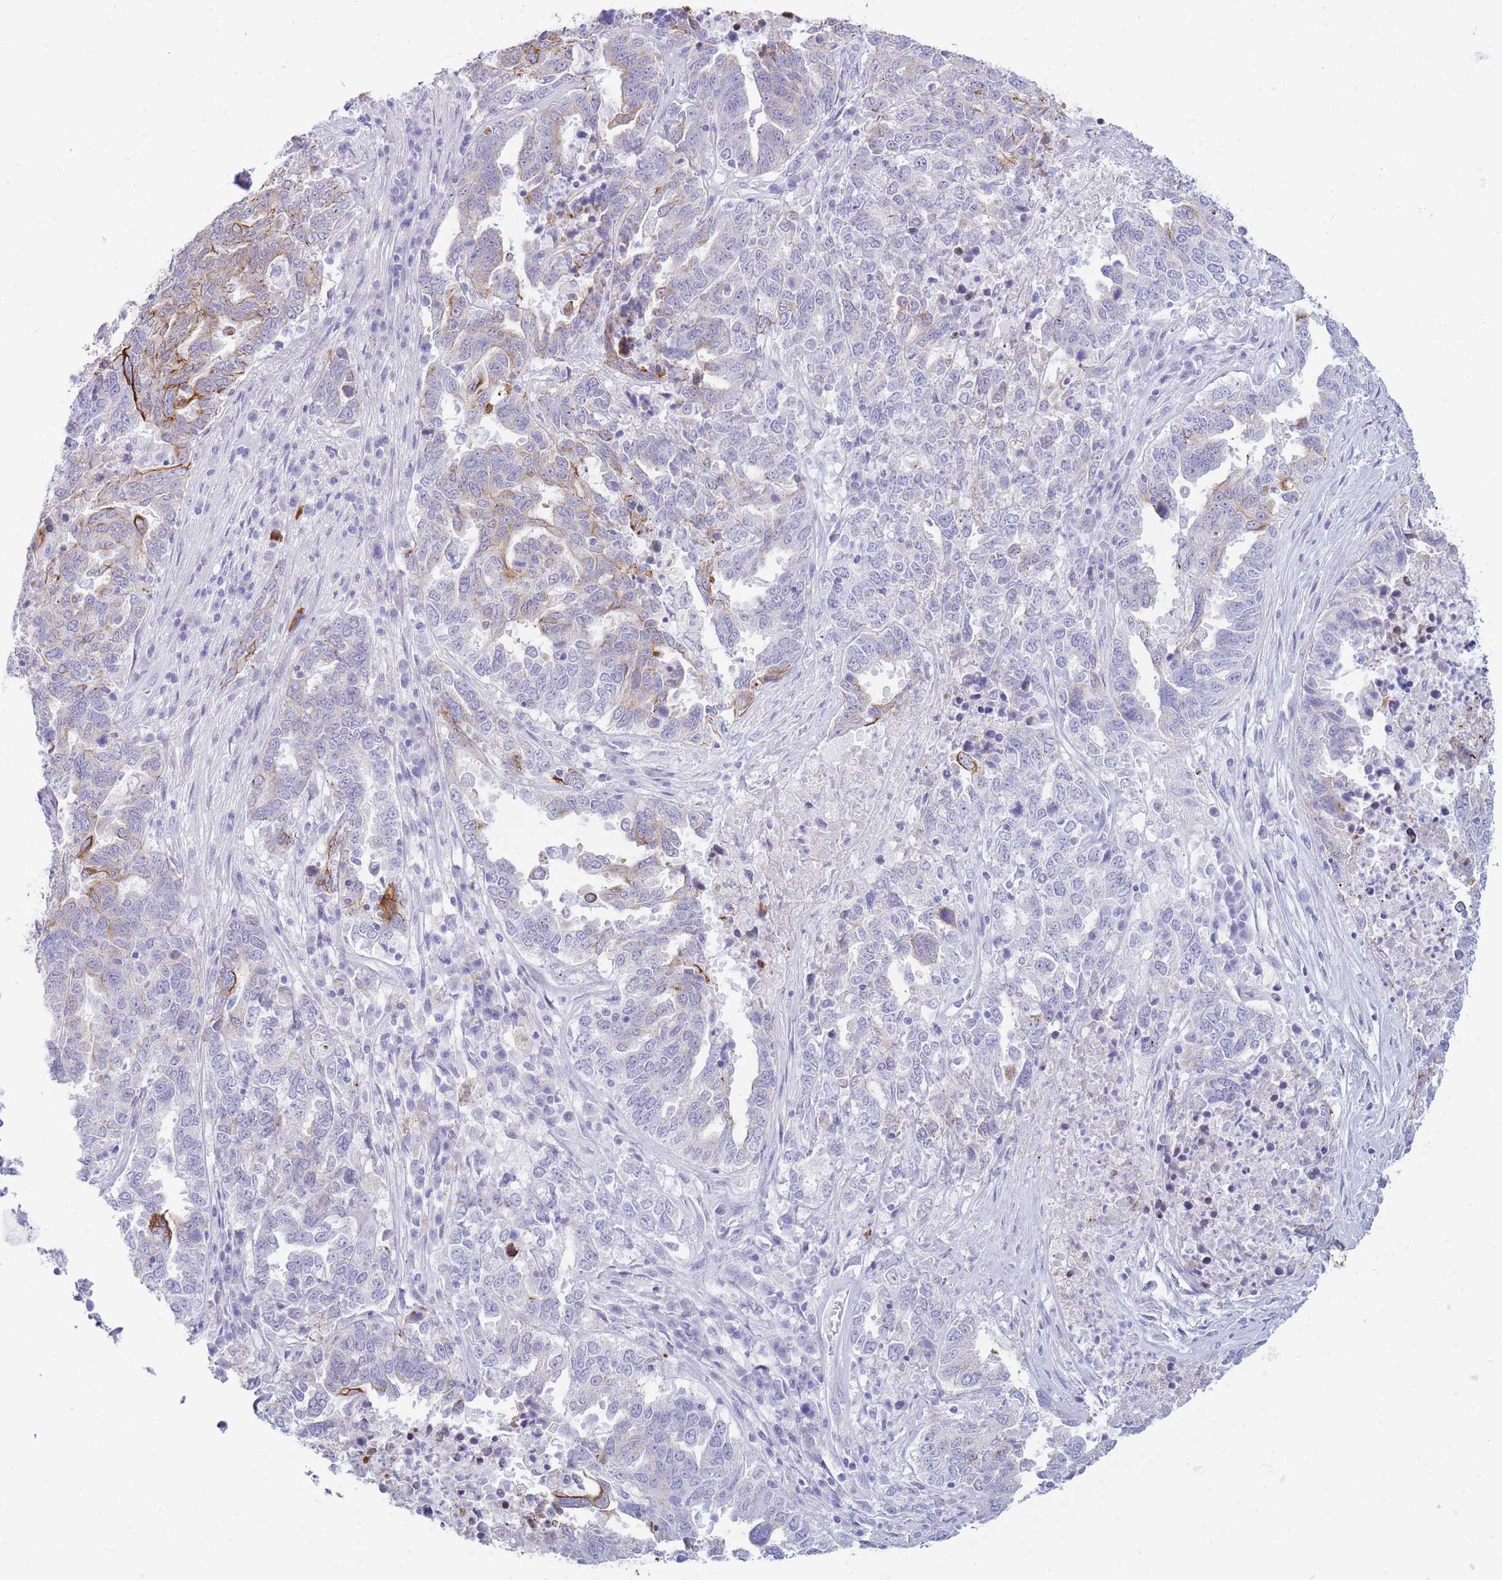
{"staining": {"intensity": "moderate", "quantity": "<25%", "location": "cytoplasmic/membranous"}, "tissue": "ovarian cancer", "cell_type": "Tumor cells", "image_type": "cancer", "snomed": [{"axis": "morphology", "description": "Carcinoma, endometroid"}, {"axis": "topography", "description": "Ovary"}], "caption": "Immunohistochemical staining of ovarian cancer (endometroid carcinoma) displays moderate cytoplasmic/membranous protein expression in about <25% of tumor cells.", "gene": "VWA8", "patient": {"sex": "female", "age": 62}}